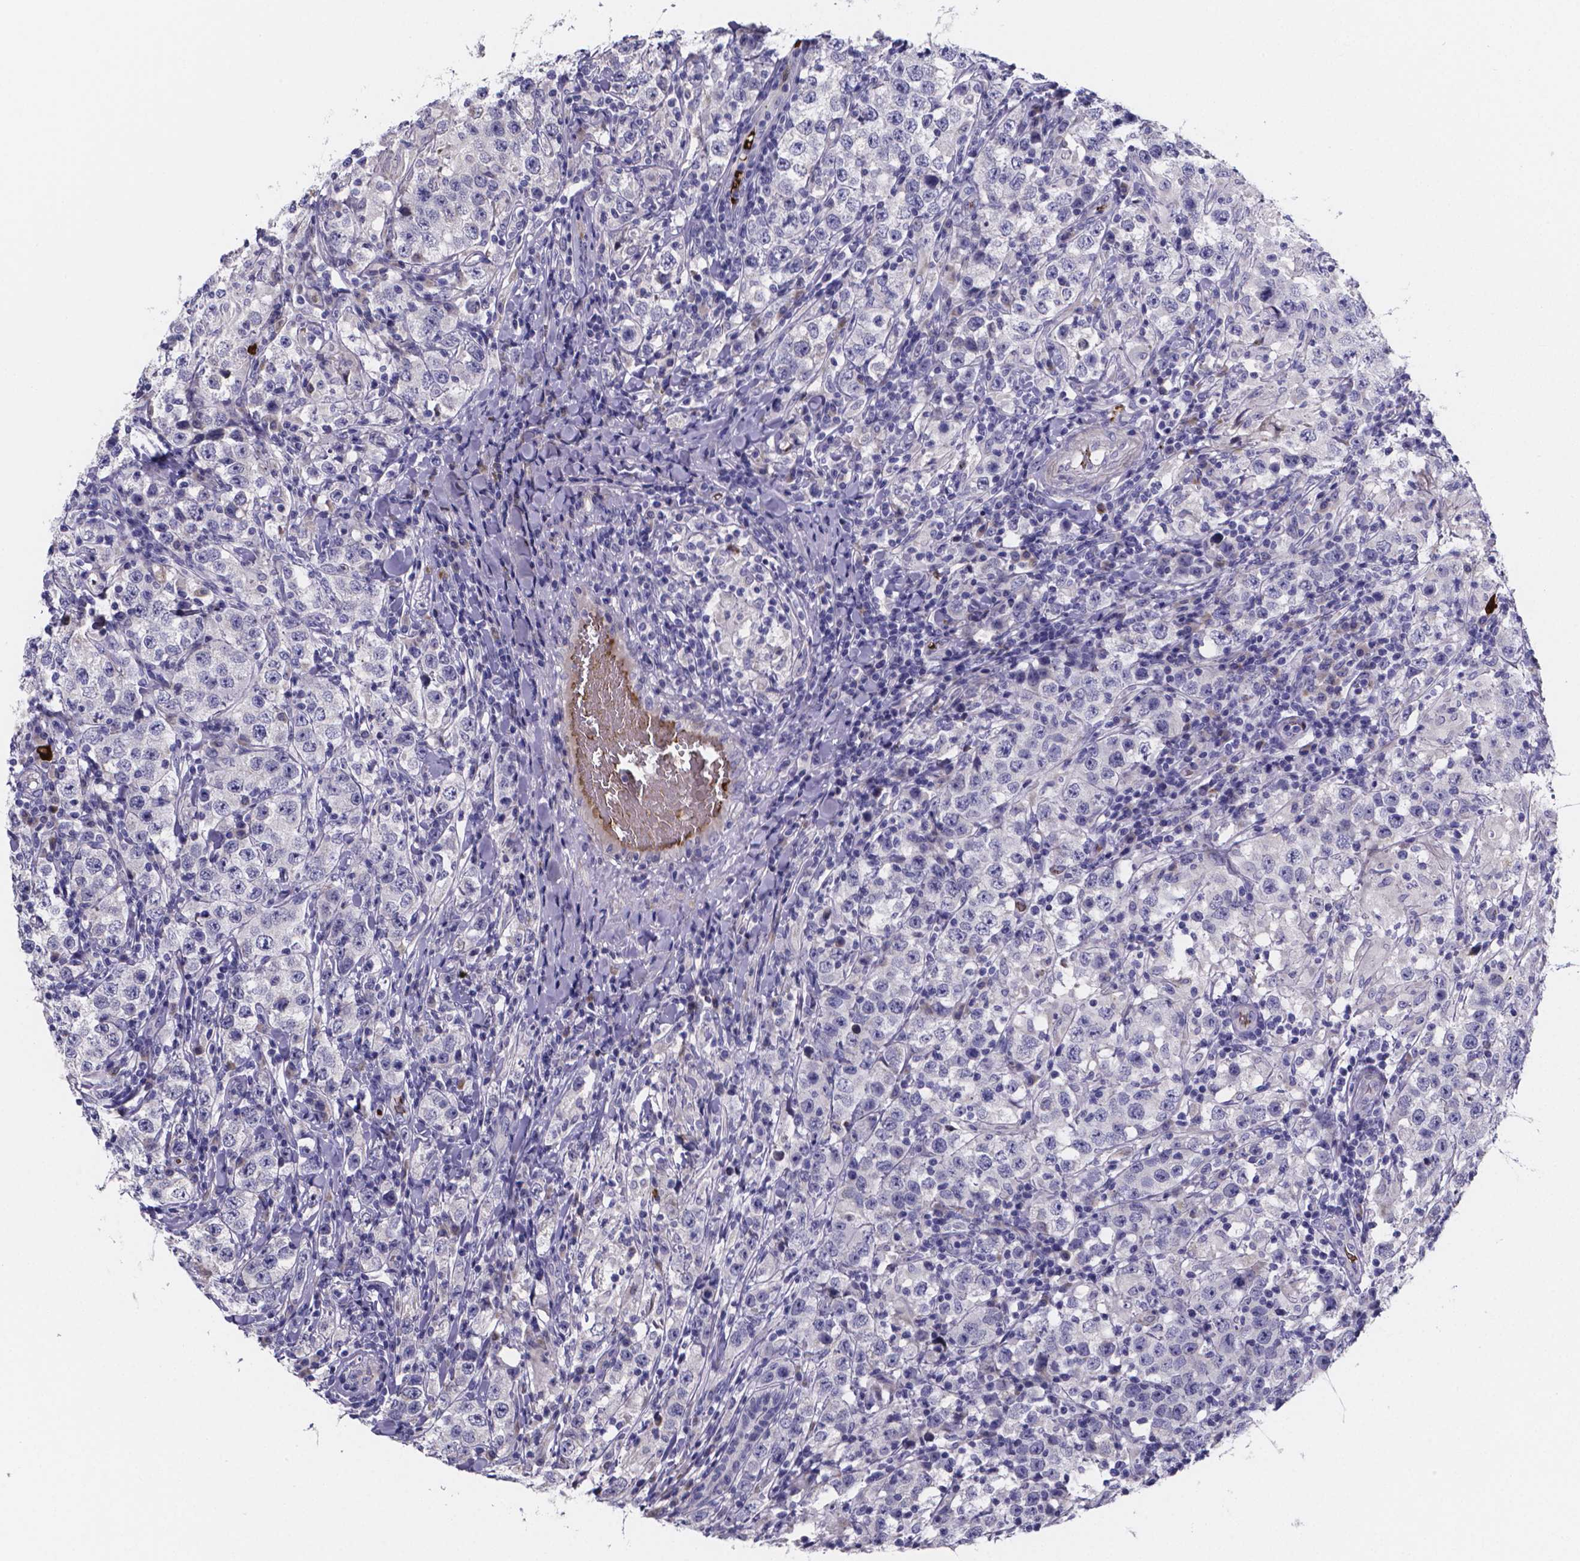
{"staining": {"intensity": "negative", "quantity": "none", "location": "none"}, "tissue": "testis cancer", "cell_type": "Tumor cells", "image_type": "cancer", "snomed": [{"axis": "morphology", "description": "Seminoma, NOS"}, {"axis": "morphology", "description": "Carcinoma, Embryonal, NOS"}, {"axis": "topography", "description": "Testis"}], "caption": "The photomicrograph reveals no significant positivity in tumor cells of testis cancer.", "gene": "GABRA3", "patient": {"sex": "male", "age": 41}}